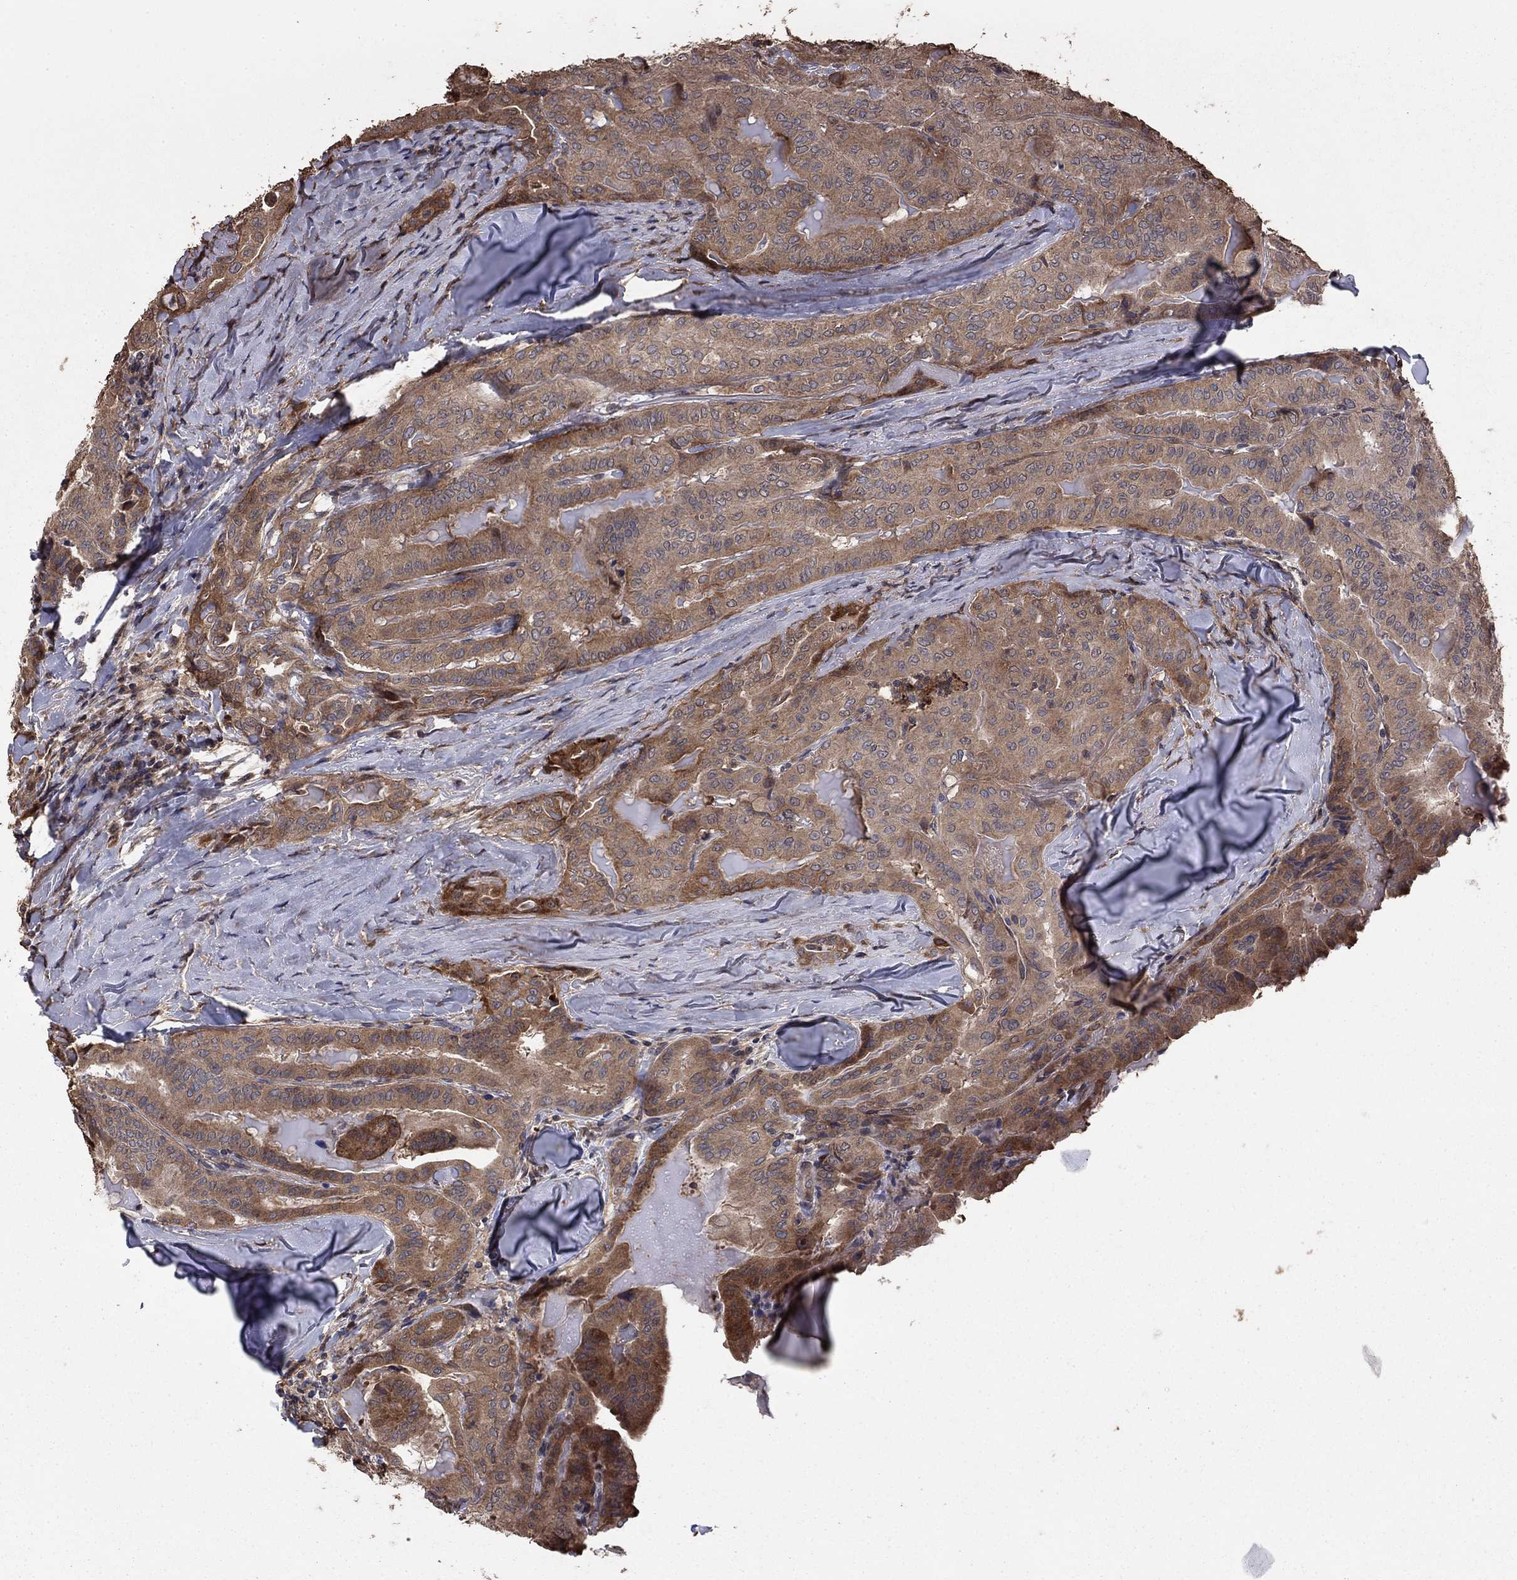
{"staining": {"intensity": "weak", "quantity": ">75%", "location": "cytoplasmic/membranous"}, "tissue": "thyroid cancer", "cell_type": "Tumor cells", "image_type": "cancer", "snomed": [{"axis": "morphology", "description": "Papillary adenocarcinoma, NOS"}, {"axis": "topography", "description": "Thyroid gland"}], "caption": "Papillary adenocarcinoma (thyroid) stained with immunohistochemistry (IHC) displays weak cytoplasmic/membranous expression in approximately >75% of tumor cells.", "gene": "GYG1", "patient": {"sex": "female", "age": 68}}